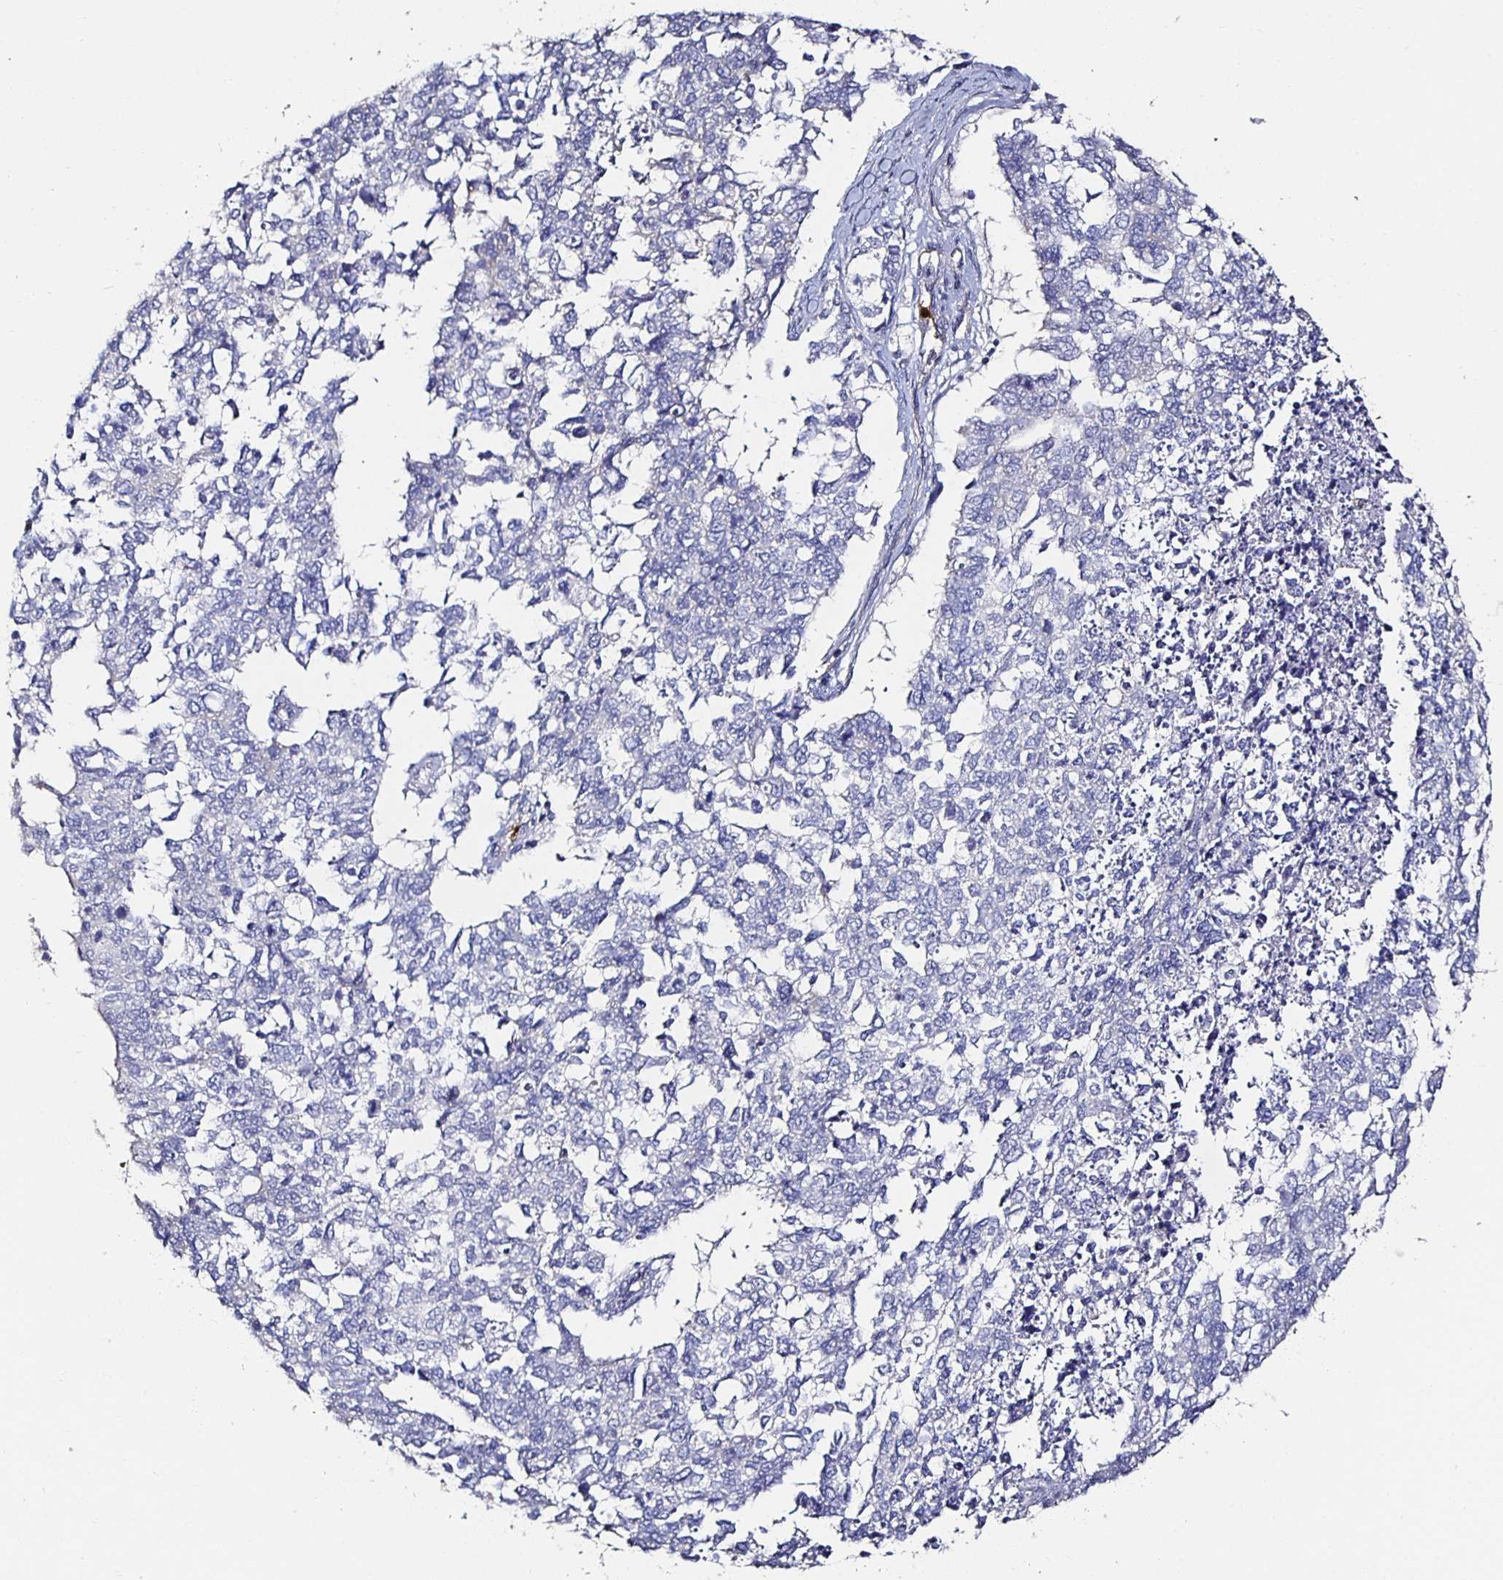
{"staining": {"intensity": "negative", "quantity": "none", "location": "none"}, "tissue": "cervical cancer", "cell_type": "Tumor cells", "image_type": "cancer", "snomed": [{"axis": "morphology", "description": "Adenocarcinoma, NOS"}, {"axis": "topography", "description": "Cervix"}], "caption": "Cervical cancer was stained to show a protein in brown. There is no significant expression in tumor cells.", "gene": "TLR4", "patient": {"sex": "female", "age": 63}}